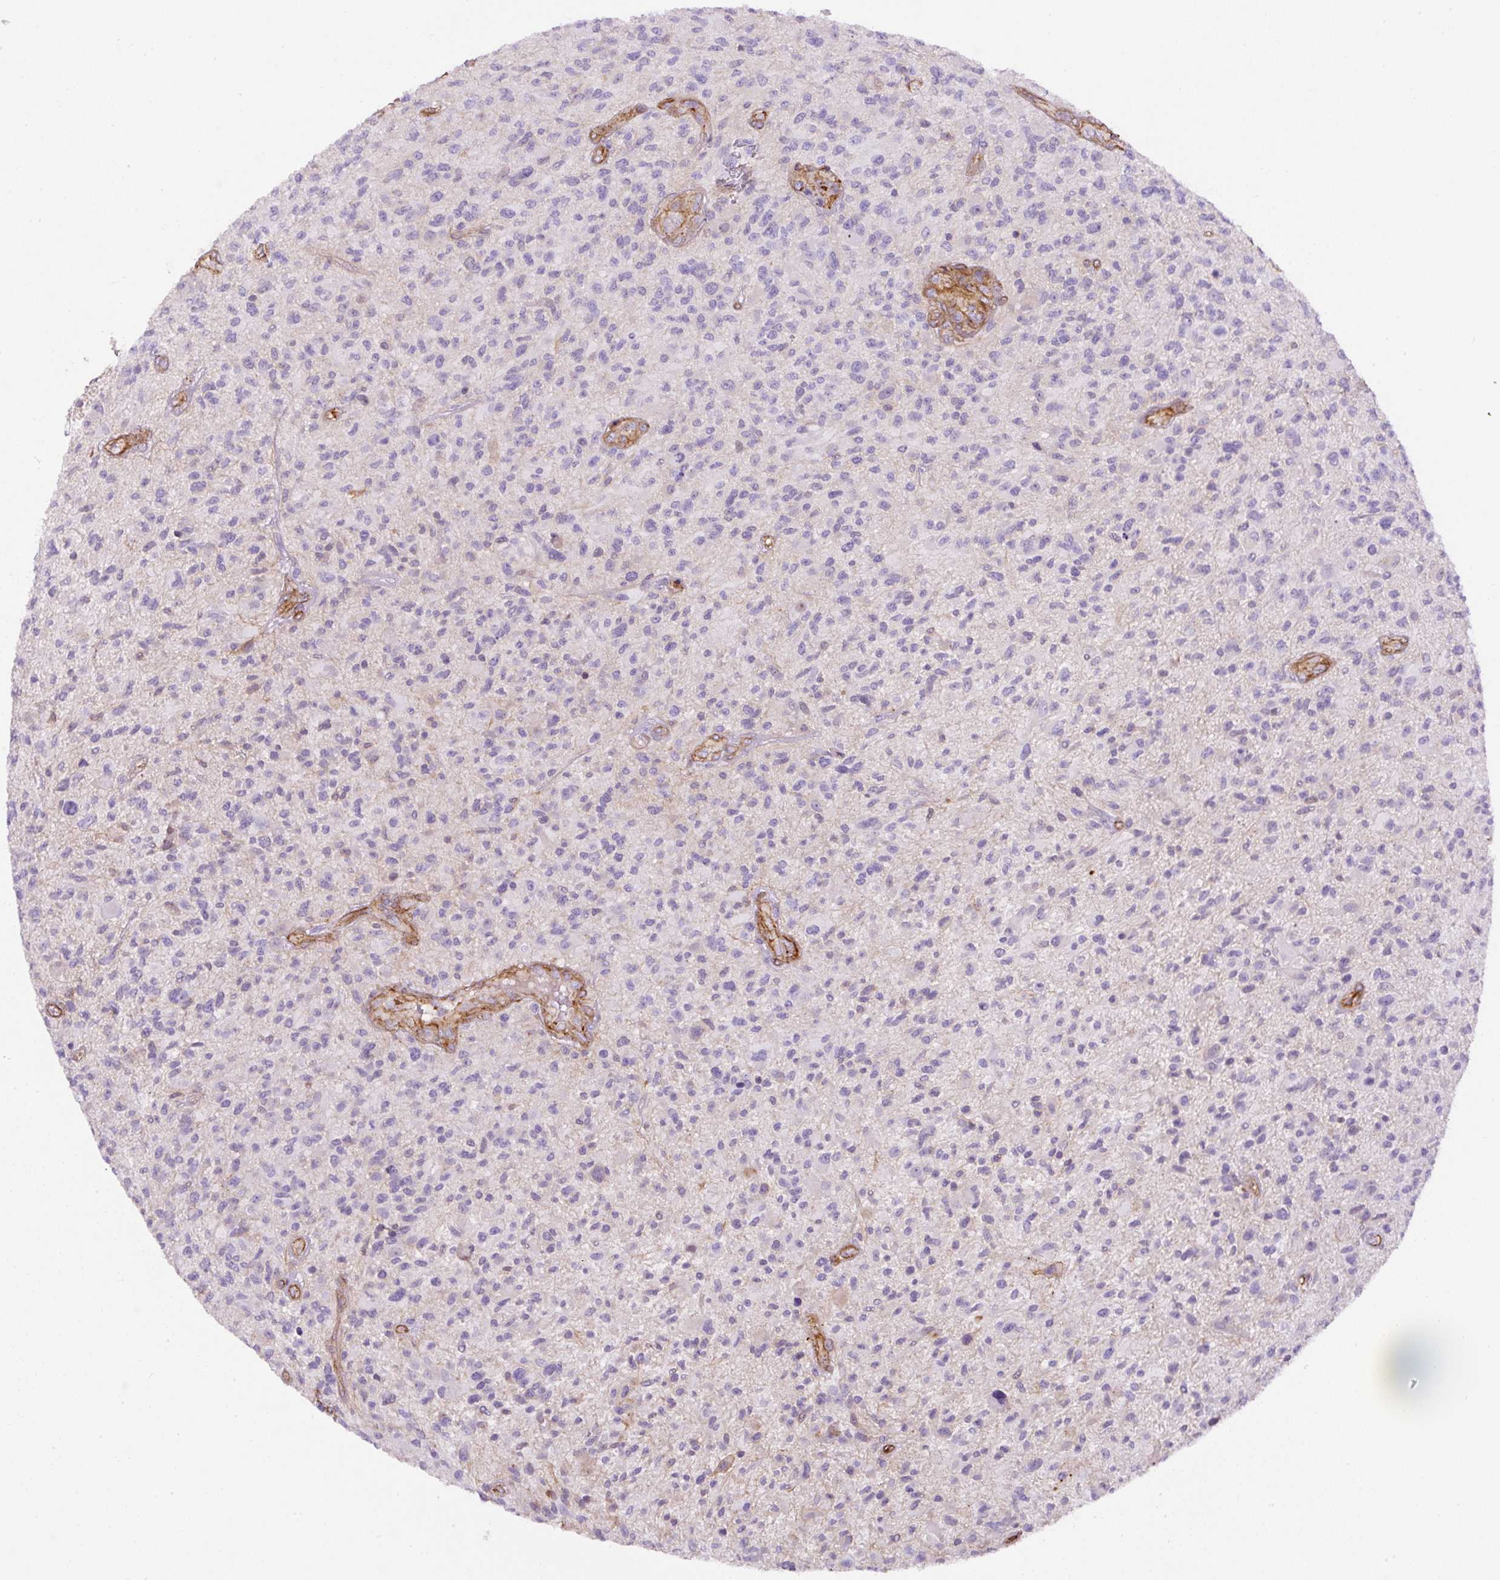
{"staining": {"intensity": "negative", "quantity": "none", "location": "none"}, "tissue": "glioma", "cell_type": "Tumor cells", "image_type": "cancer", "snomed": [{"axis": "morphology", "description": "Glioma, malignant, High grade"}, {"axis": "topography", "description": "Brain"}], "caption": "An image of human glioma is negative for staining in tumor cells.", "gene": "B3GALT5", "patient": {"sex": "male", "age": 47}}